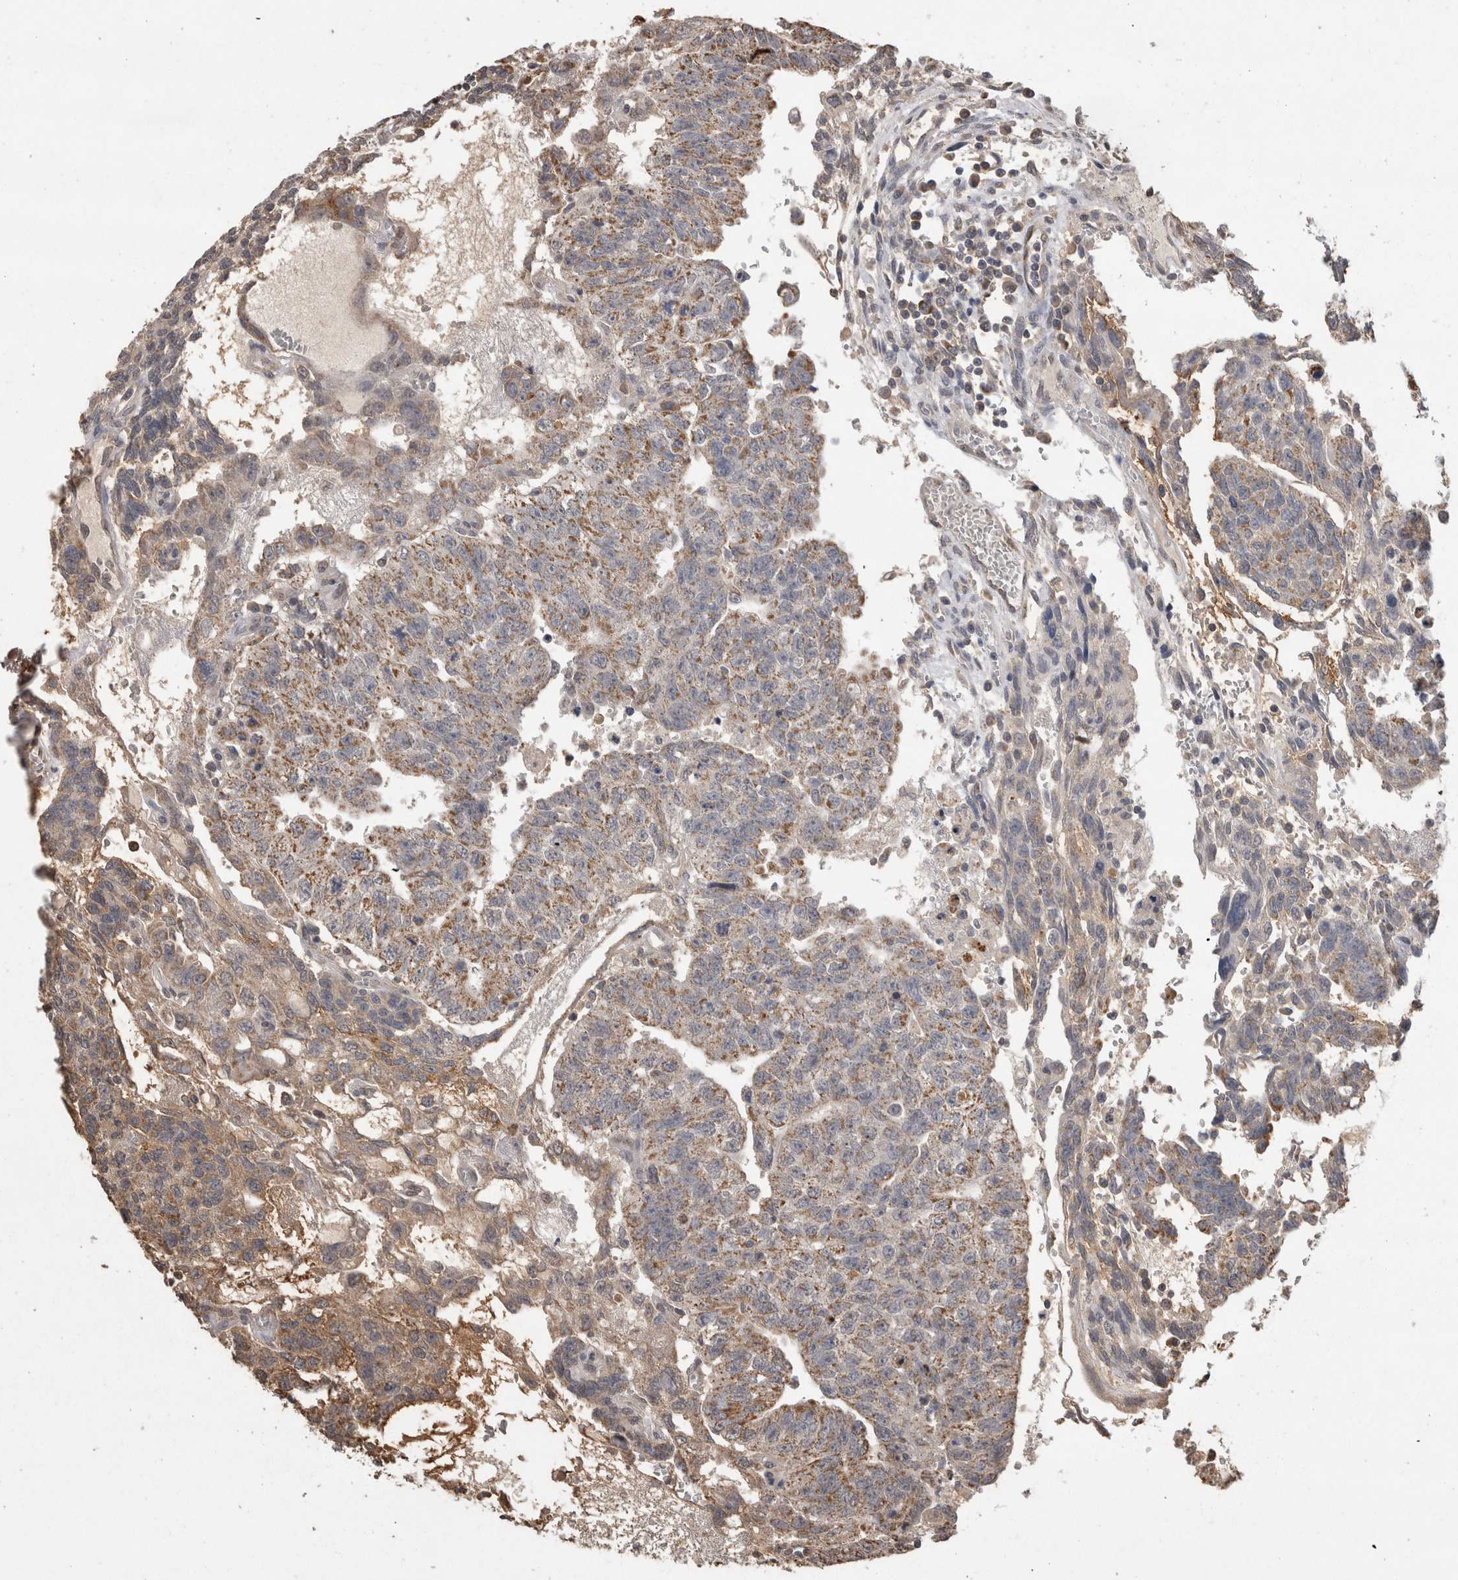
{"staining": {"intensity": "moderate", "quantity": "25%-75%", "location": "cytoplasmic/membranous"}, "tissue": "testis cancer", "cell_type": "Tumor cells", "image_type": "cancer", "snomed": [{"axis": "morphology", "description": "Seminoma, NOS"}, {"axis": "morphology", "description": "Carcinoma, Embryonal, NOS"}, {"axis": "topography", "description": "Testis"}], "caption": "Testis cancer (seminoma) tissue displays moderate cytoplasmic/membranous positivity in approximately 25%-75% of tumor cells, visualized by immunohistochemistry.", "gene": "PREP", "patient": {"sex": "male", "age": 52}}